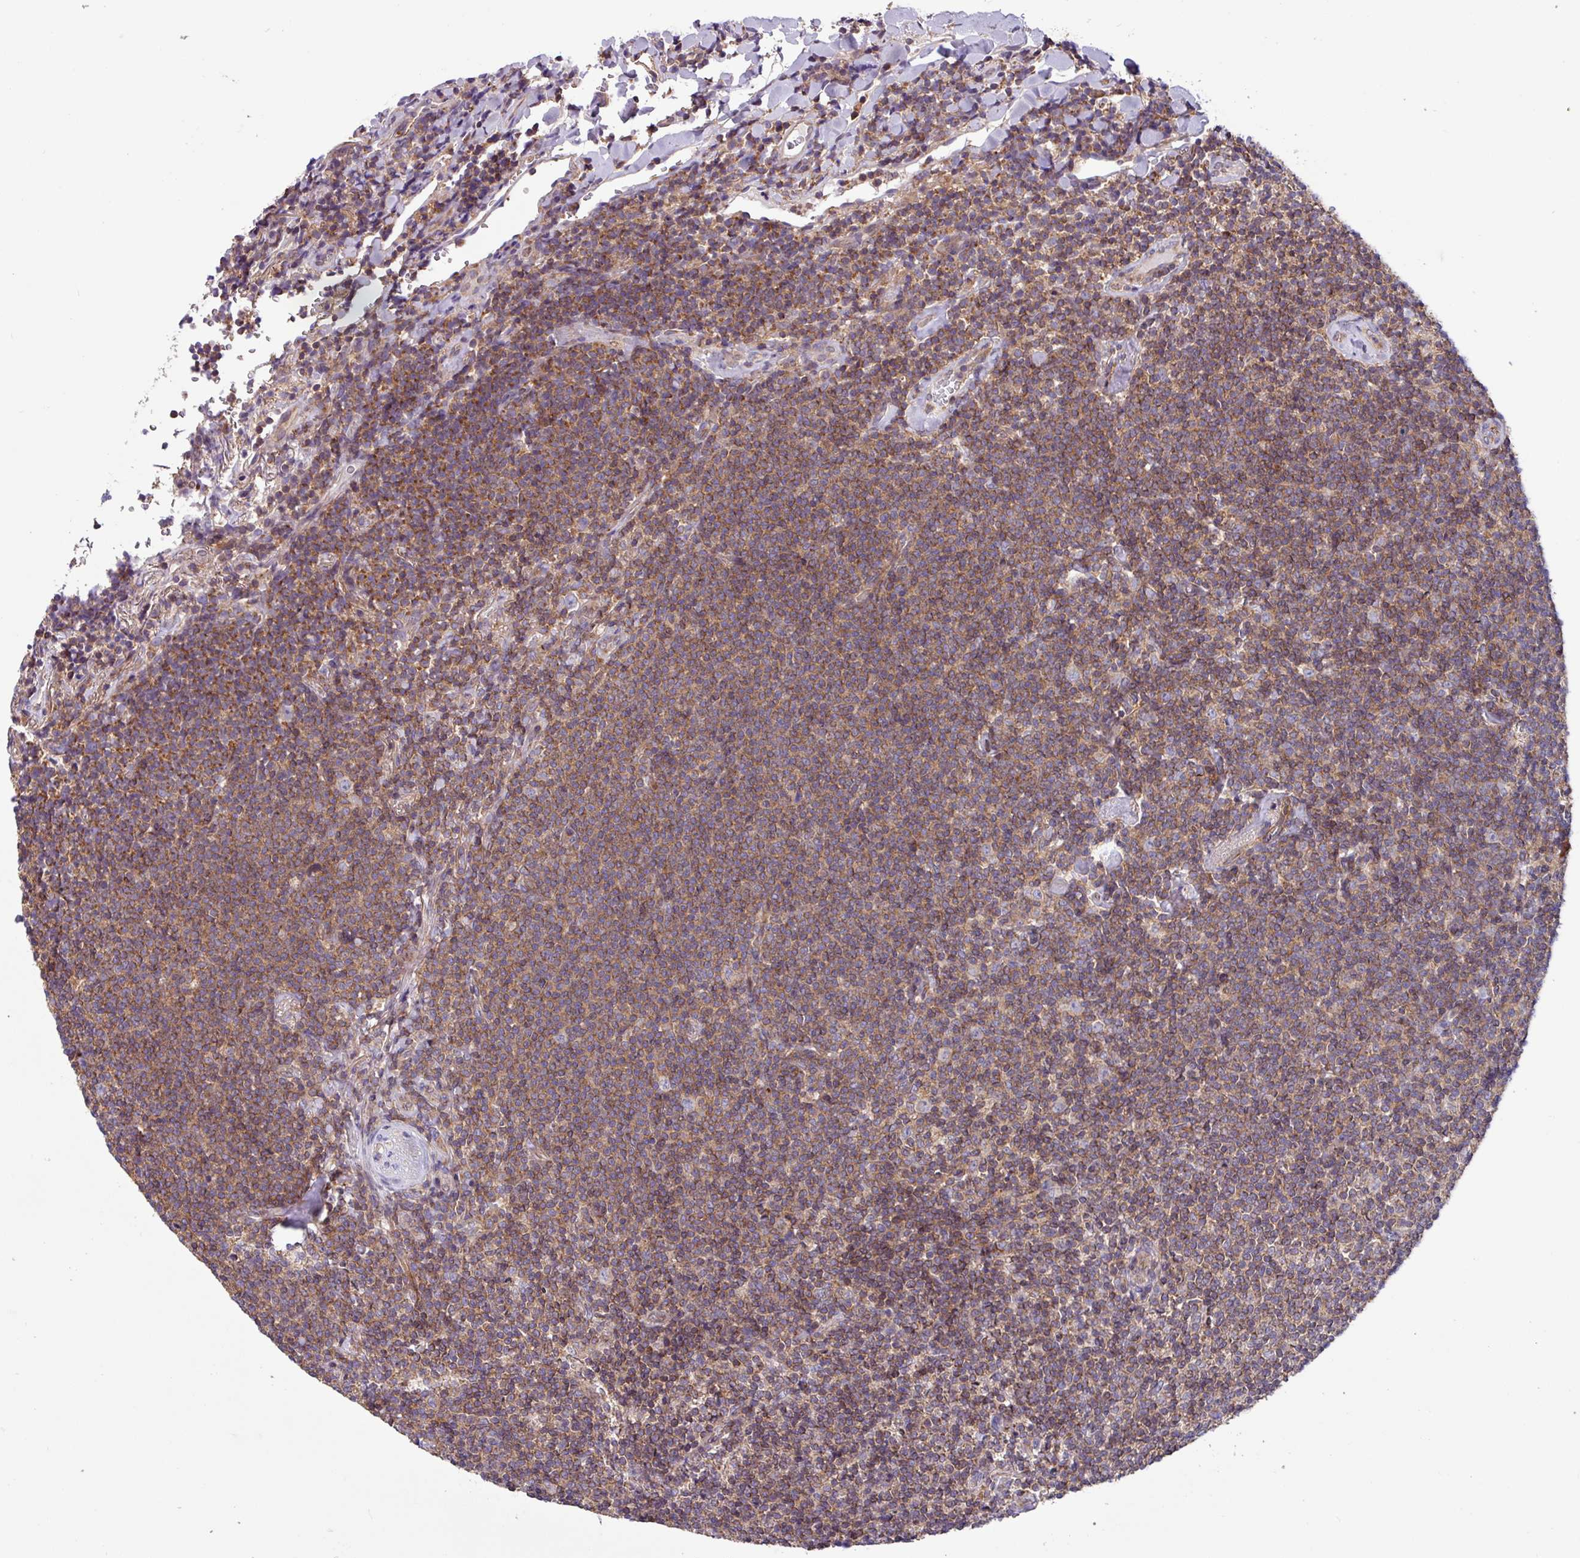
{"staining": {"intensity": "moderate", "quantity": ">75%", "location": "cytoplasmic/membranous"}, "tissue": "lymphoma", "cell_type": "Tumor cells", "image_type": "cancer", "snomed": [{"axis": "morphology", "description": "Malignant lymphoma, non-Hodgkin's type, Low grade"}, {"axis": "topography", "description": "Lung"}], "caption": "This is an image of immunohistochemistry staining of low-grade malignant lymphoma, non-Hodgkin's type, which shows moderate expression in the cytoplasmic/membranous of tumor cells.", "gene": "PLEKHD1", "patient": {"sex": "female", "age": 71}}